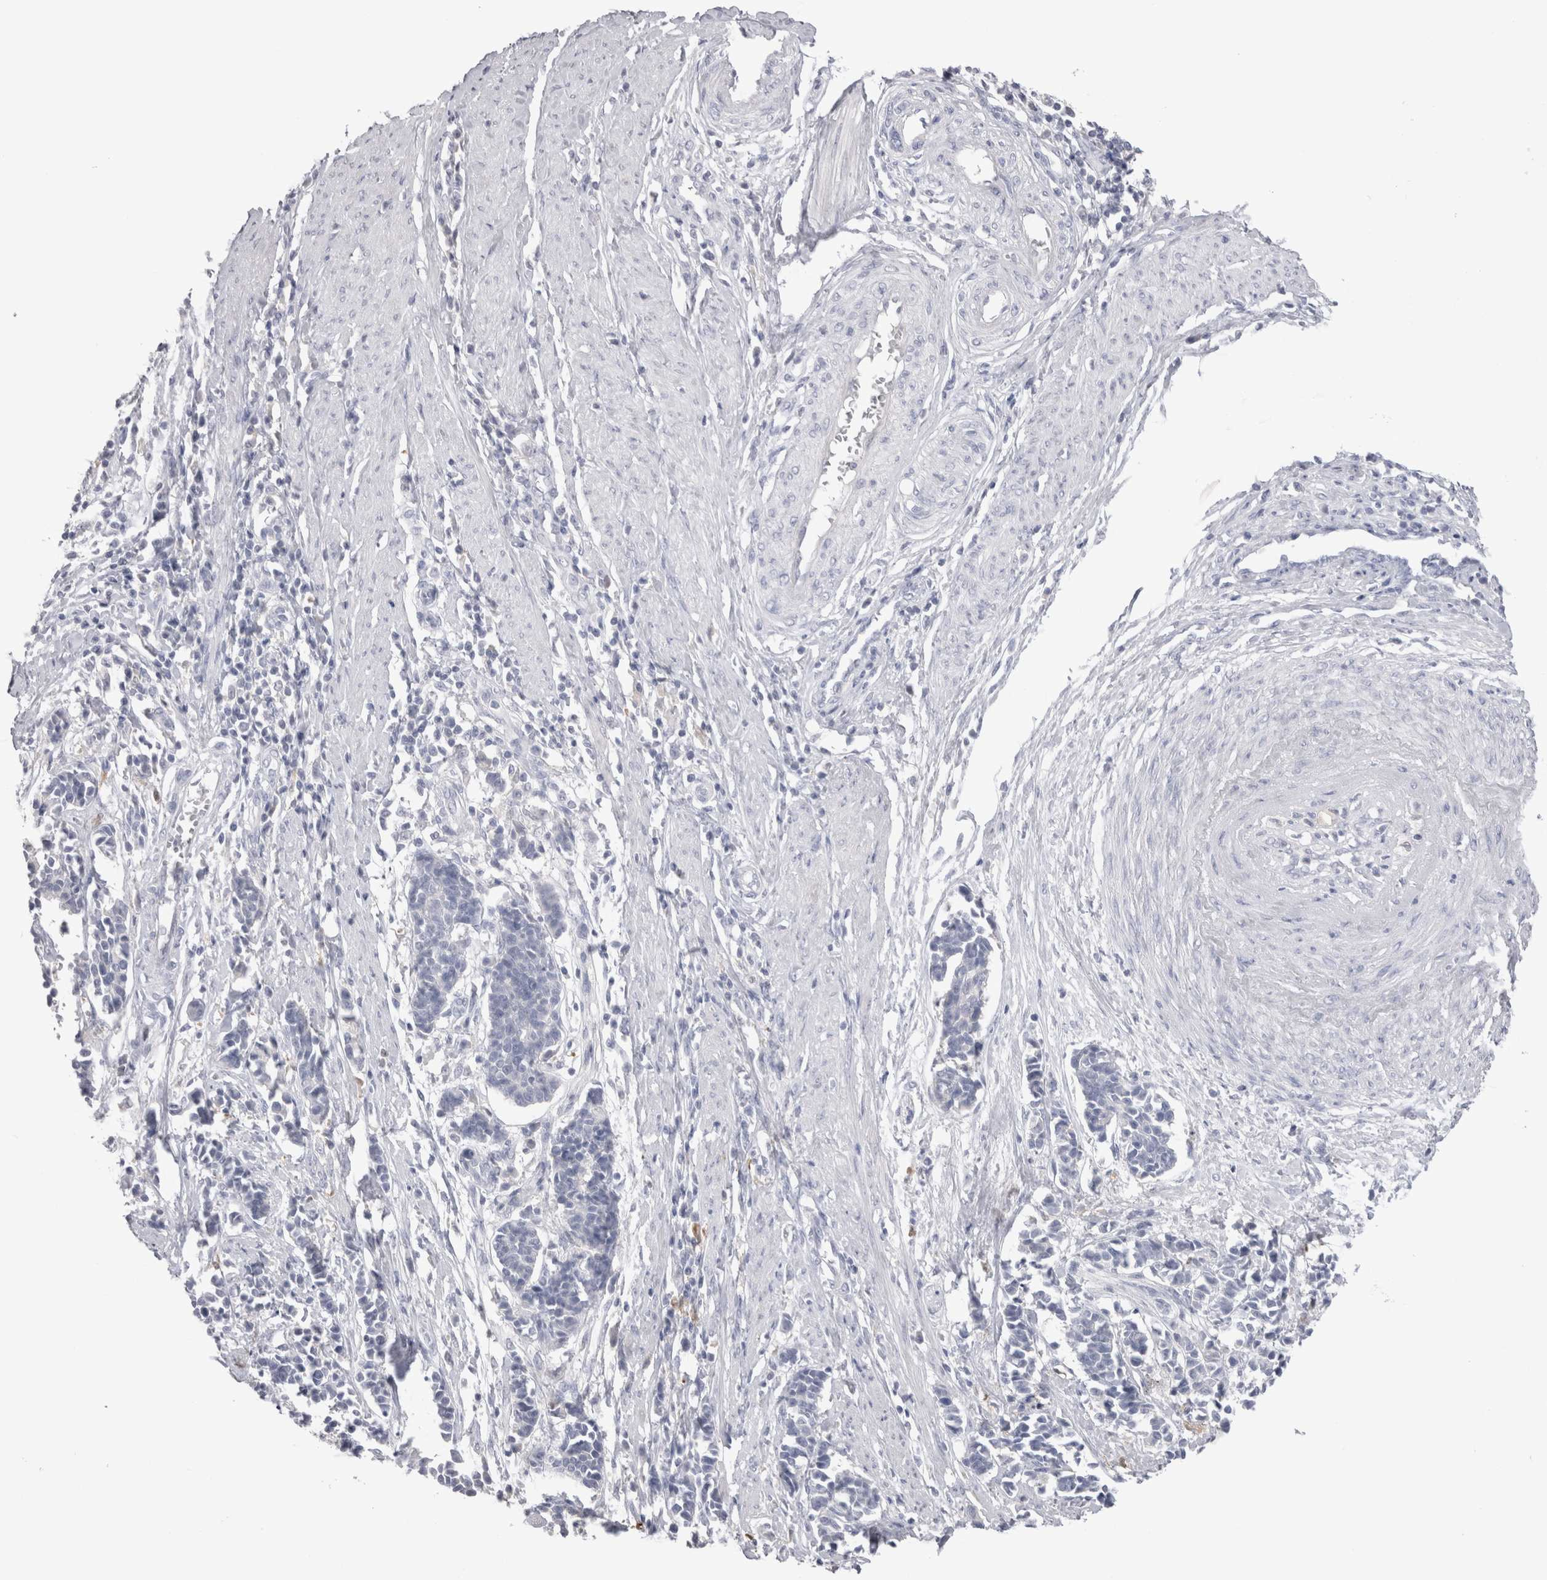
{"staining": {"intensity": "negative", "quantity": "none", "location": "none"}, "tissue": "cervical cancer", "cell_type": "Tumor cells", "image_type": "cancer", "snomed": [{"axis": "morphology", "description": "Normal tissue, NOS"}, {"axis": "morphology", "description": "Squamous cell carcinoma, NOS"}, {"axis": "topography", "description": "Cervix"}], "caption": "High power microscopy image of an immunohistochemistry (IHC) histopathology image of squamous cell carcinoma (cervical), revealing no significant expression in tumor cells.", "gene": "SUCNR1", "patient": {"sex": "female", "age": 35}}